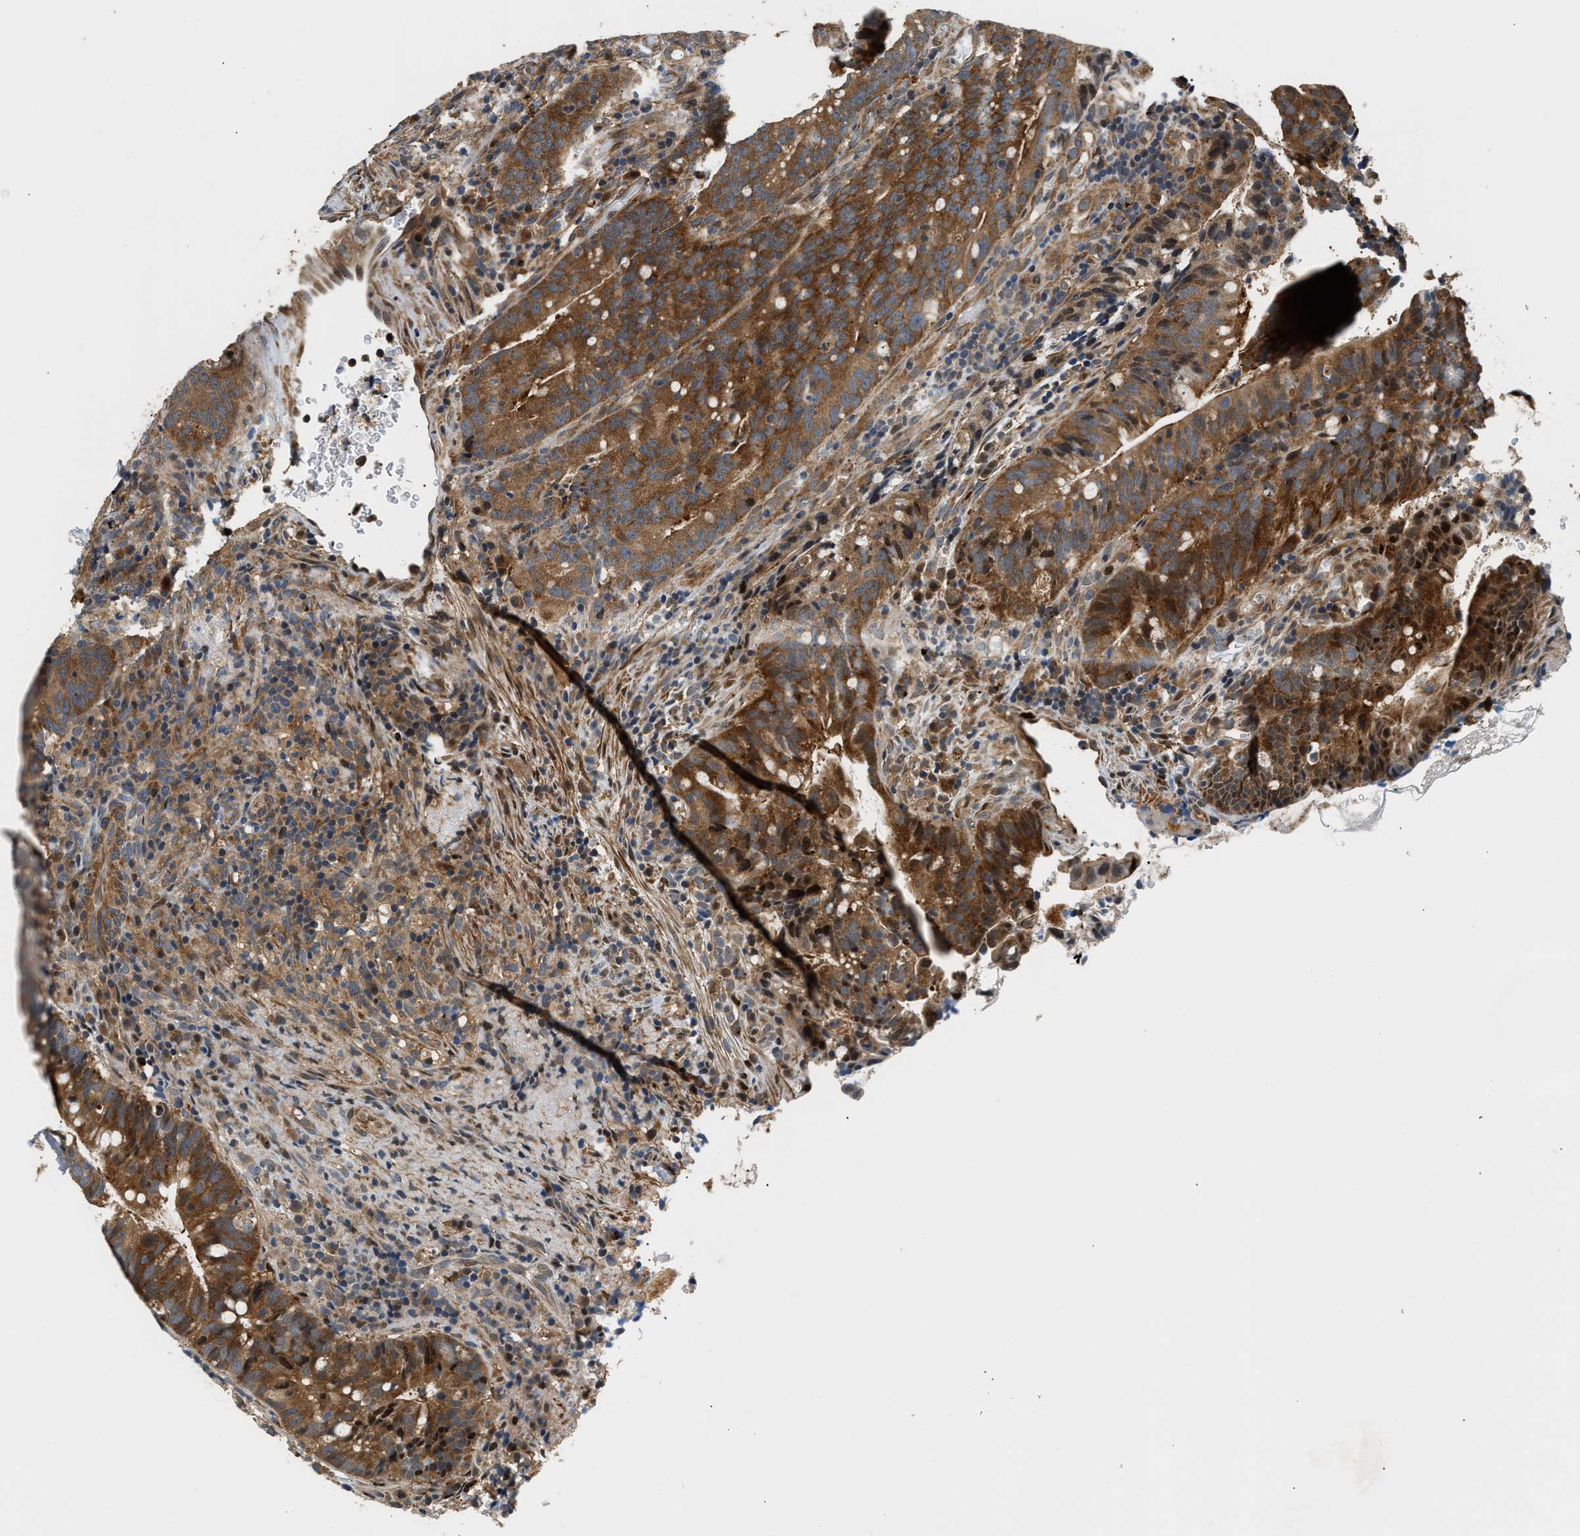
{"staining": {"intensity": "strong", "quantity": ">75%", "location": "cytoplasmic/membranous"}, "tissue": "colorectal cancer", "cell_type": "Tumor cells", "image_type": "cancer", "snomed": [{"axis": "morphology", "description": "Adenocarcinoma, NOS"}, {"axis": "topography", "description": "Colon"}], "caption": "Colorectal cancer (adenocarcinoma) tissue shows strong cytoplasmic/membranous staining in about >75% of tumor cells", "gene": "LARP6", "patient": {"sex": "female", "age": 66}}